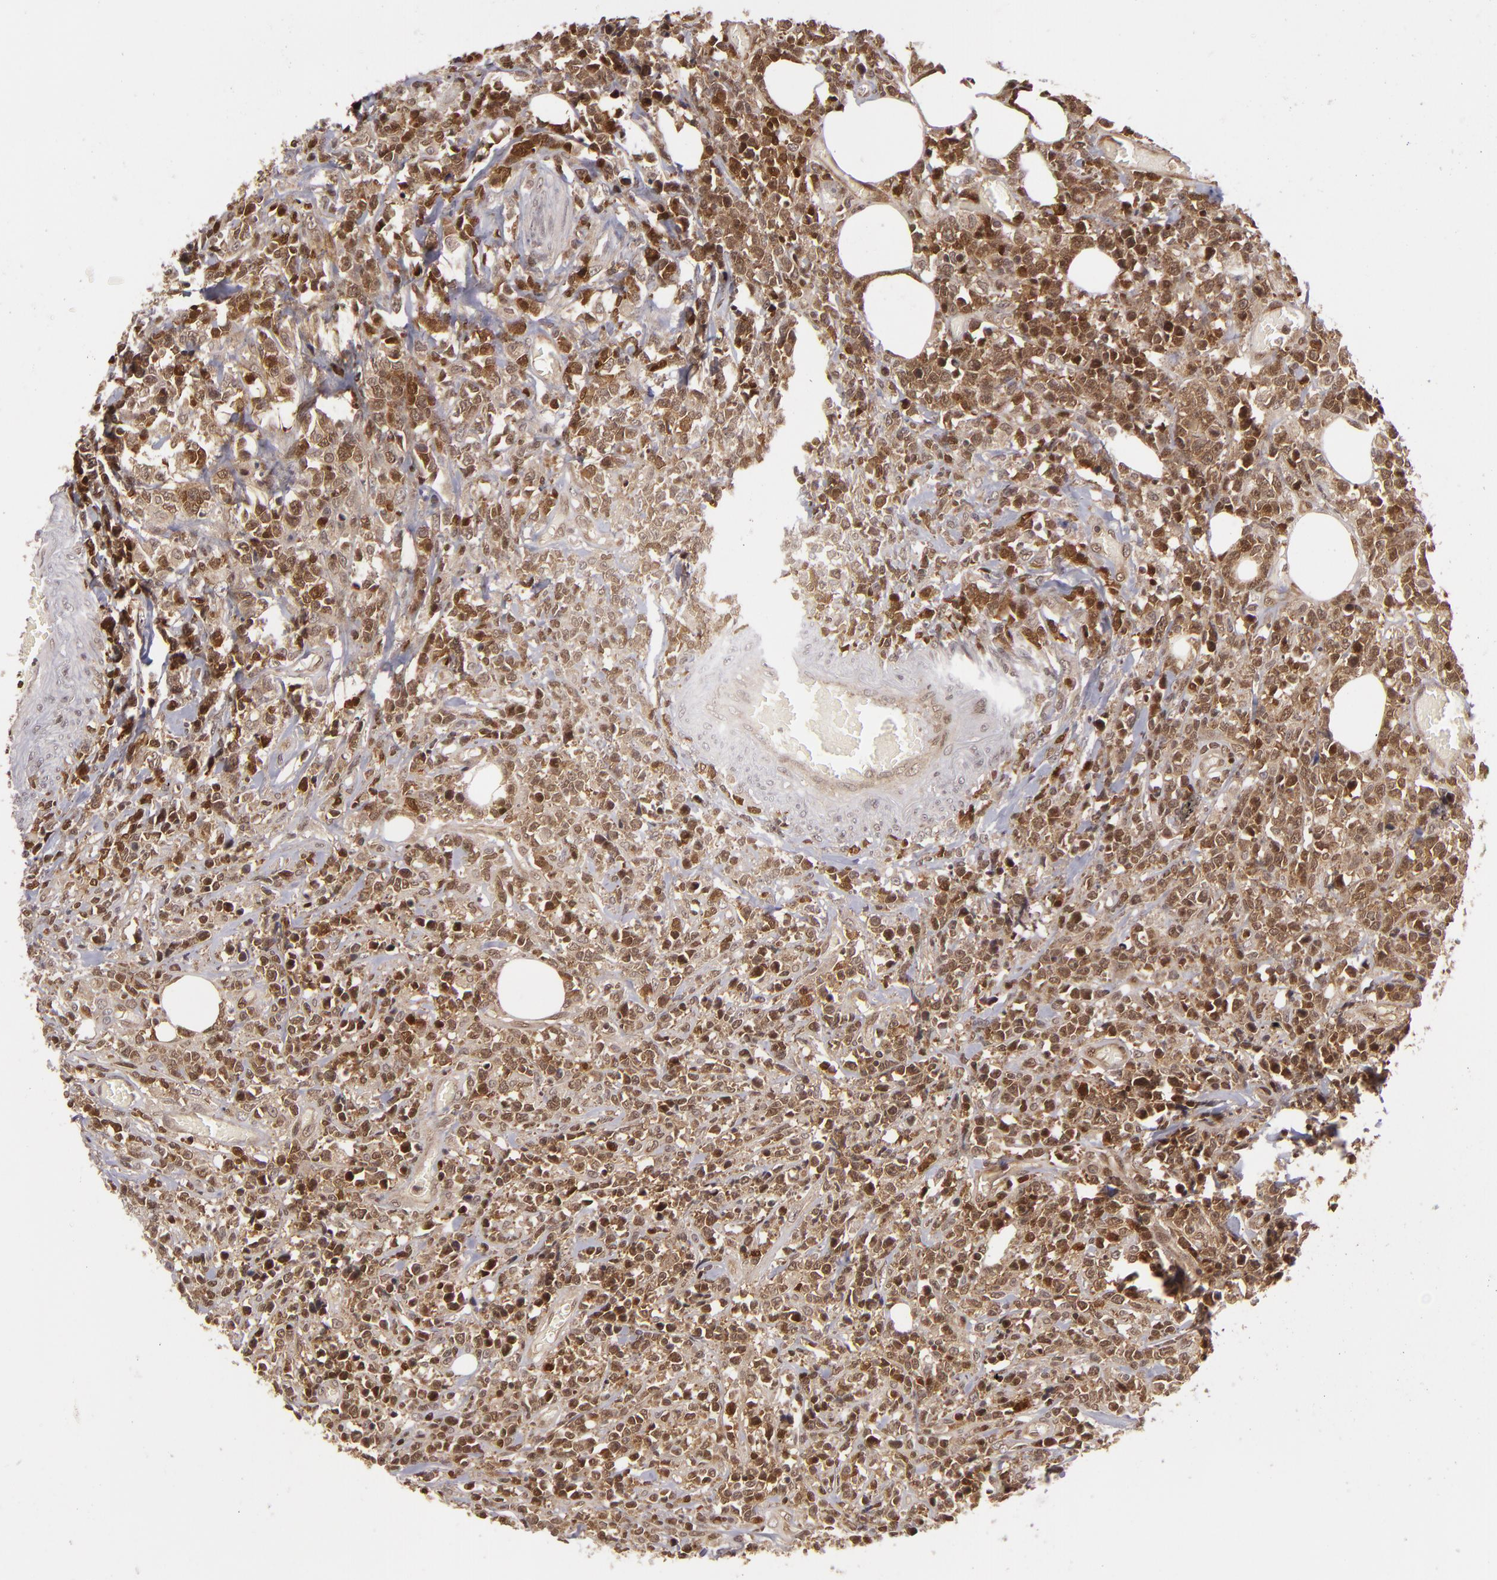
{"staining": {"intensity": "strong", "quantity": ">75%", "location": "cytoplasmic/membranous,nuclear"}, "tissue": "lymphoma", "cell_type": "Tumor cells", "image_type": "cancer", "snomed": [{"axis": "morphology", "description": "Malignant lymphoma, non-Hodgkin's type, High grade"}, {"axis": "topography", "description": "Colon"}], "caption": "The image demonstrates staining of lymphoma, revealing strong cytoplasmic/membranous and nuclear protein positivity (brown color) within tumor cells. Using DAB (3,3'-diaminobenzidine) (brown) and hematoxylin (blue) stains, captured at high magnification using brightfield microscopy.", "gene": "ZBTB33", "patient": {"sex": "male", "age": 82}}